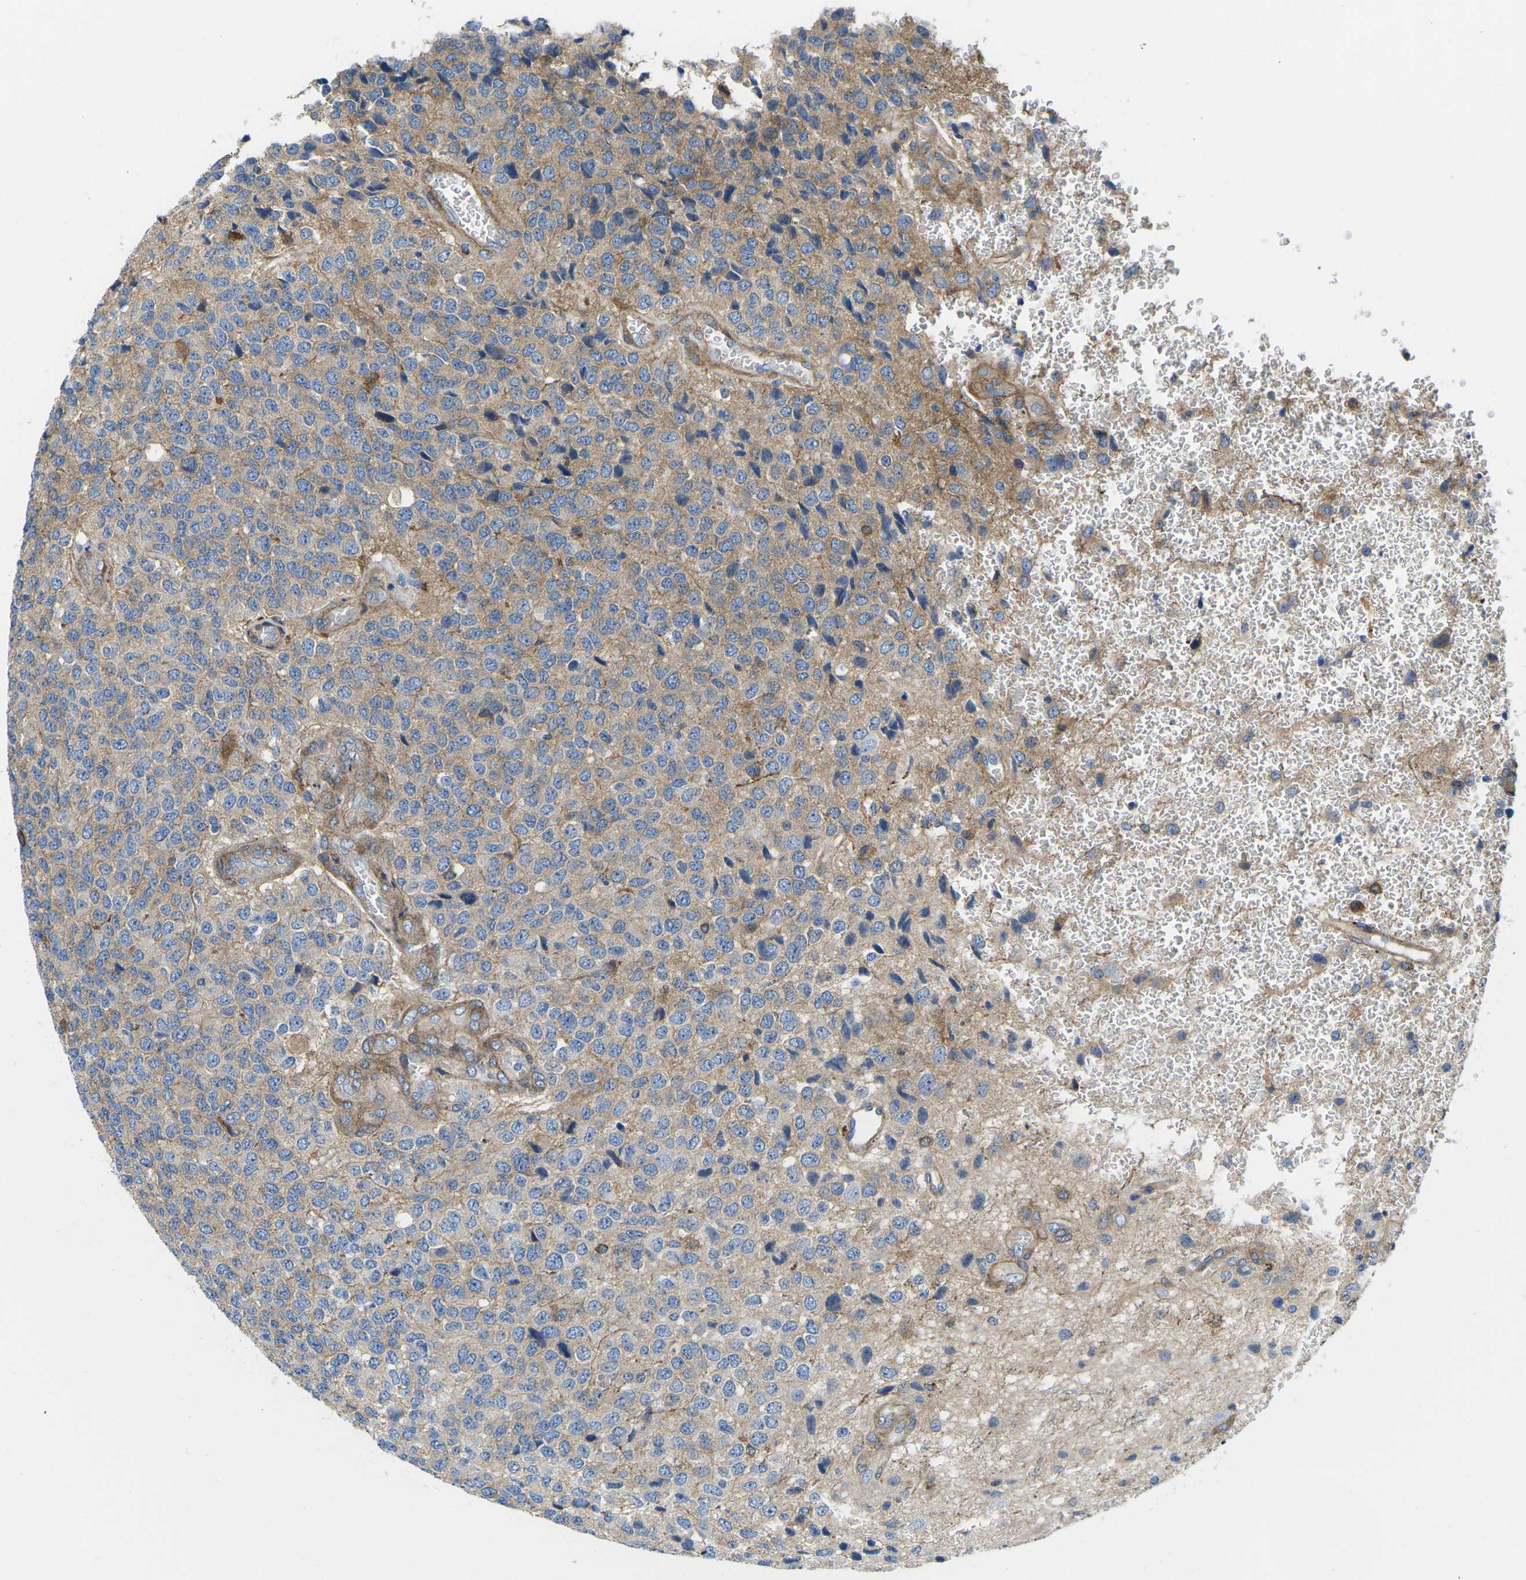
{"staining": {"intensity": "weak", "quantity": ">75%", "location": "cytoplasmic/membranous"}, "tissue": "glioma", "cell_type": "Tumor cells", "image_type": "cancer", "snomed": [{"axis": "morphology", "description": "Glioma, malignant, High grade"}, {"axis": "topography", "description": "pancreas cauda"}], "caption": "Glioma stained with a protein marker exhibits weak staining in tumor cells.", "gene": "DLG1", "patient": {"sex": "male", "age": 60}}